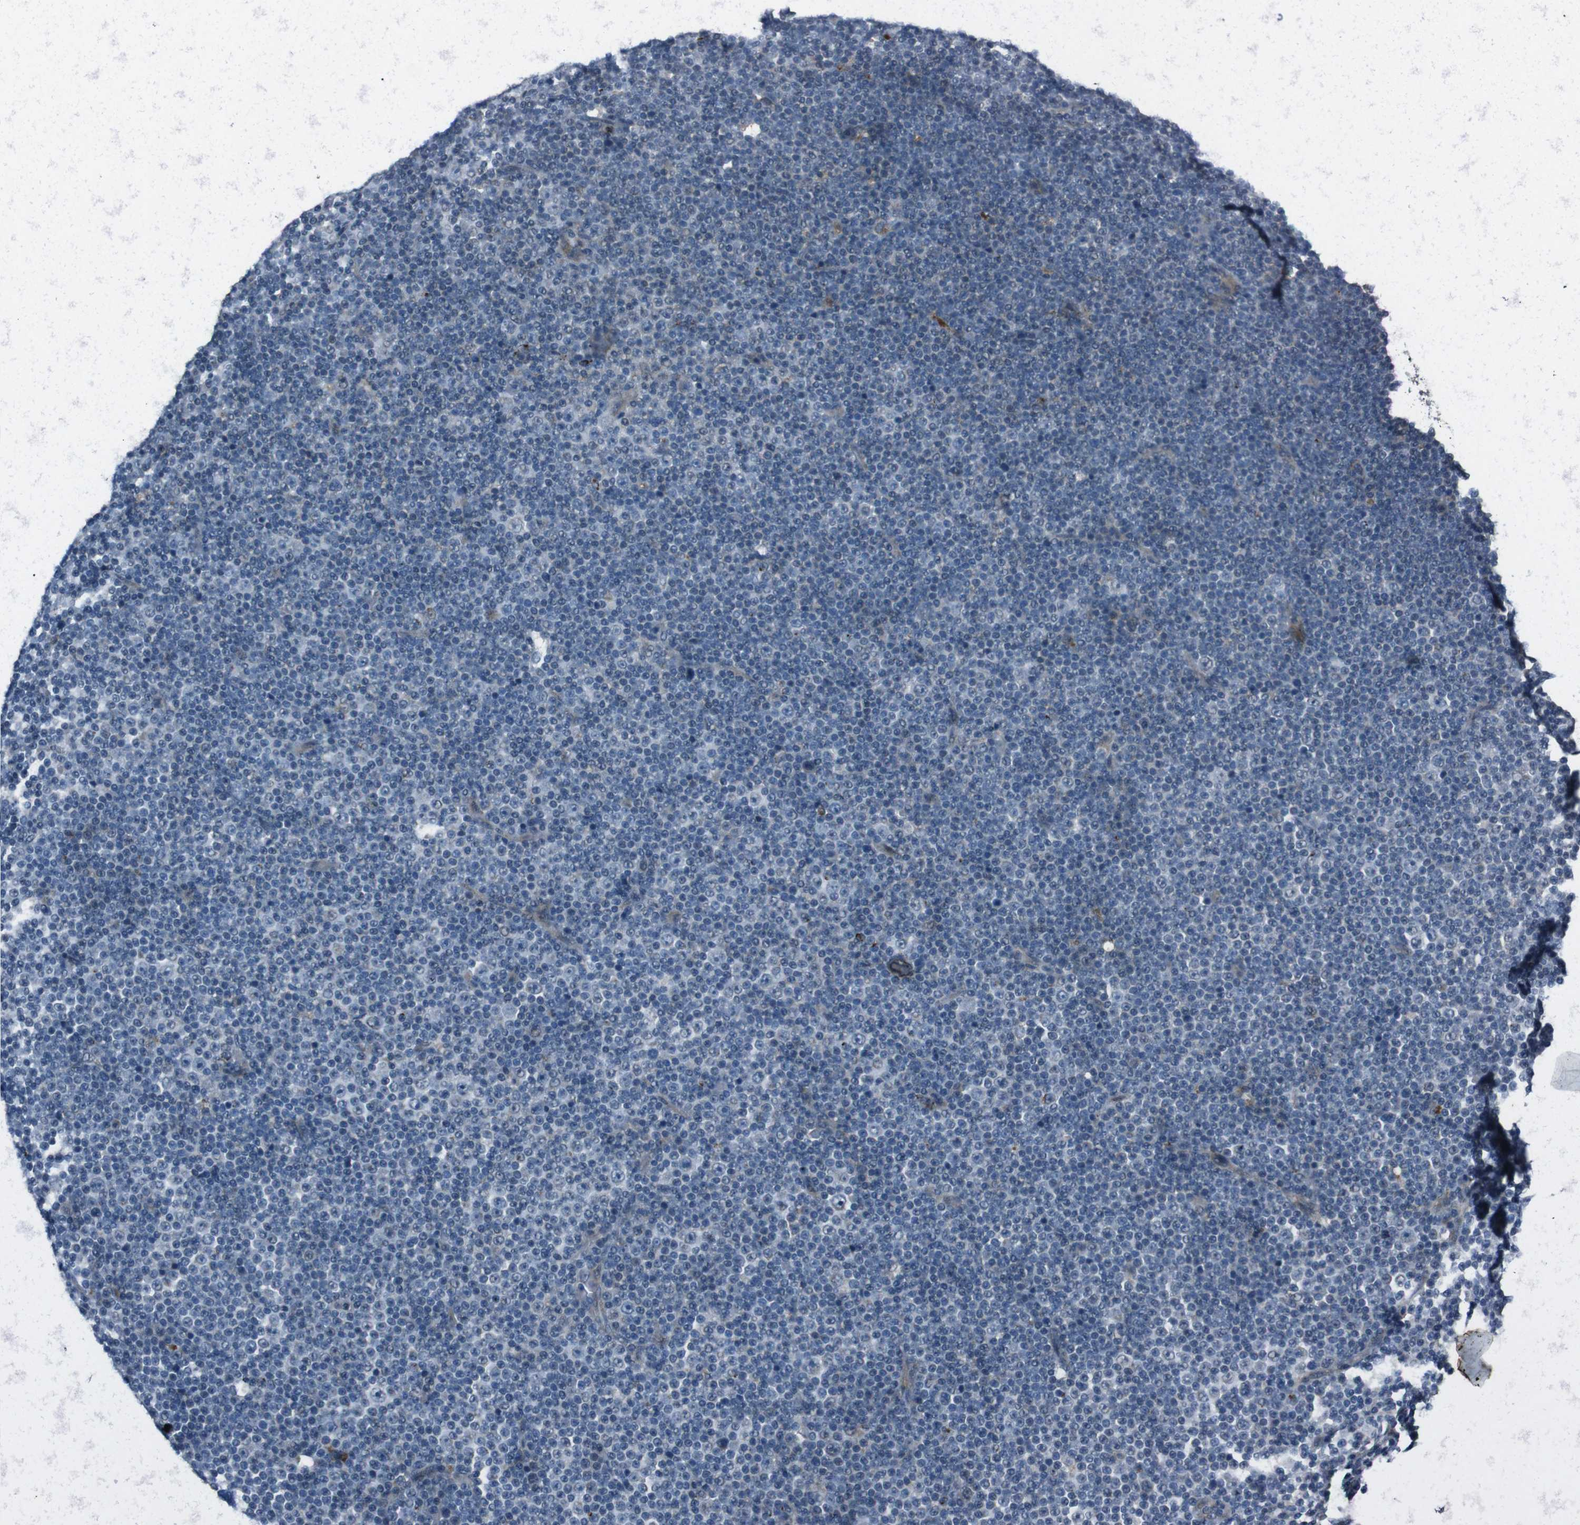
{"staining": {"intensity": "negative", "quantity": "none", "location": "none"}, "tissue": "lymphoma", "cell_type": "Tumor cells", "image_type": "cancer", "snomed": [{"axis": "morphology", "description": "Malignant lymphoma, non-Hodgkin's type, Low grade"}, {"axis": "topography", "description": "Lymph node"}], "caption": "DAB immunohistochemical staining of human lymphoma displays no significant expression in tumor cells.", "gene": "EFNA5", "patient": {"sex": "female", "age": 67}}